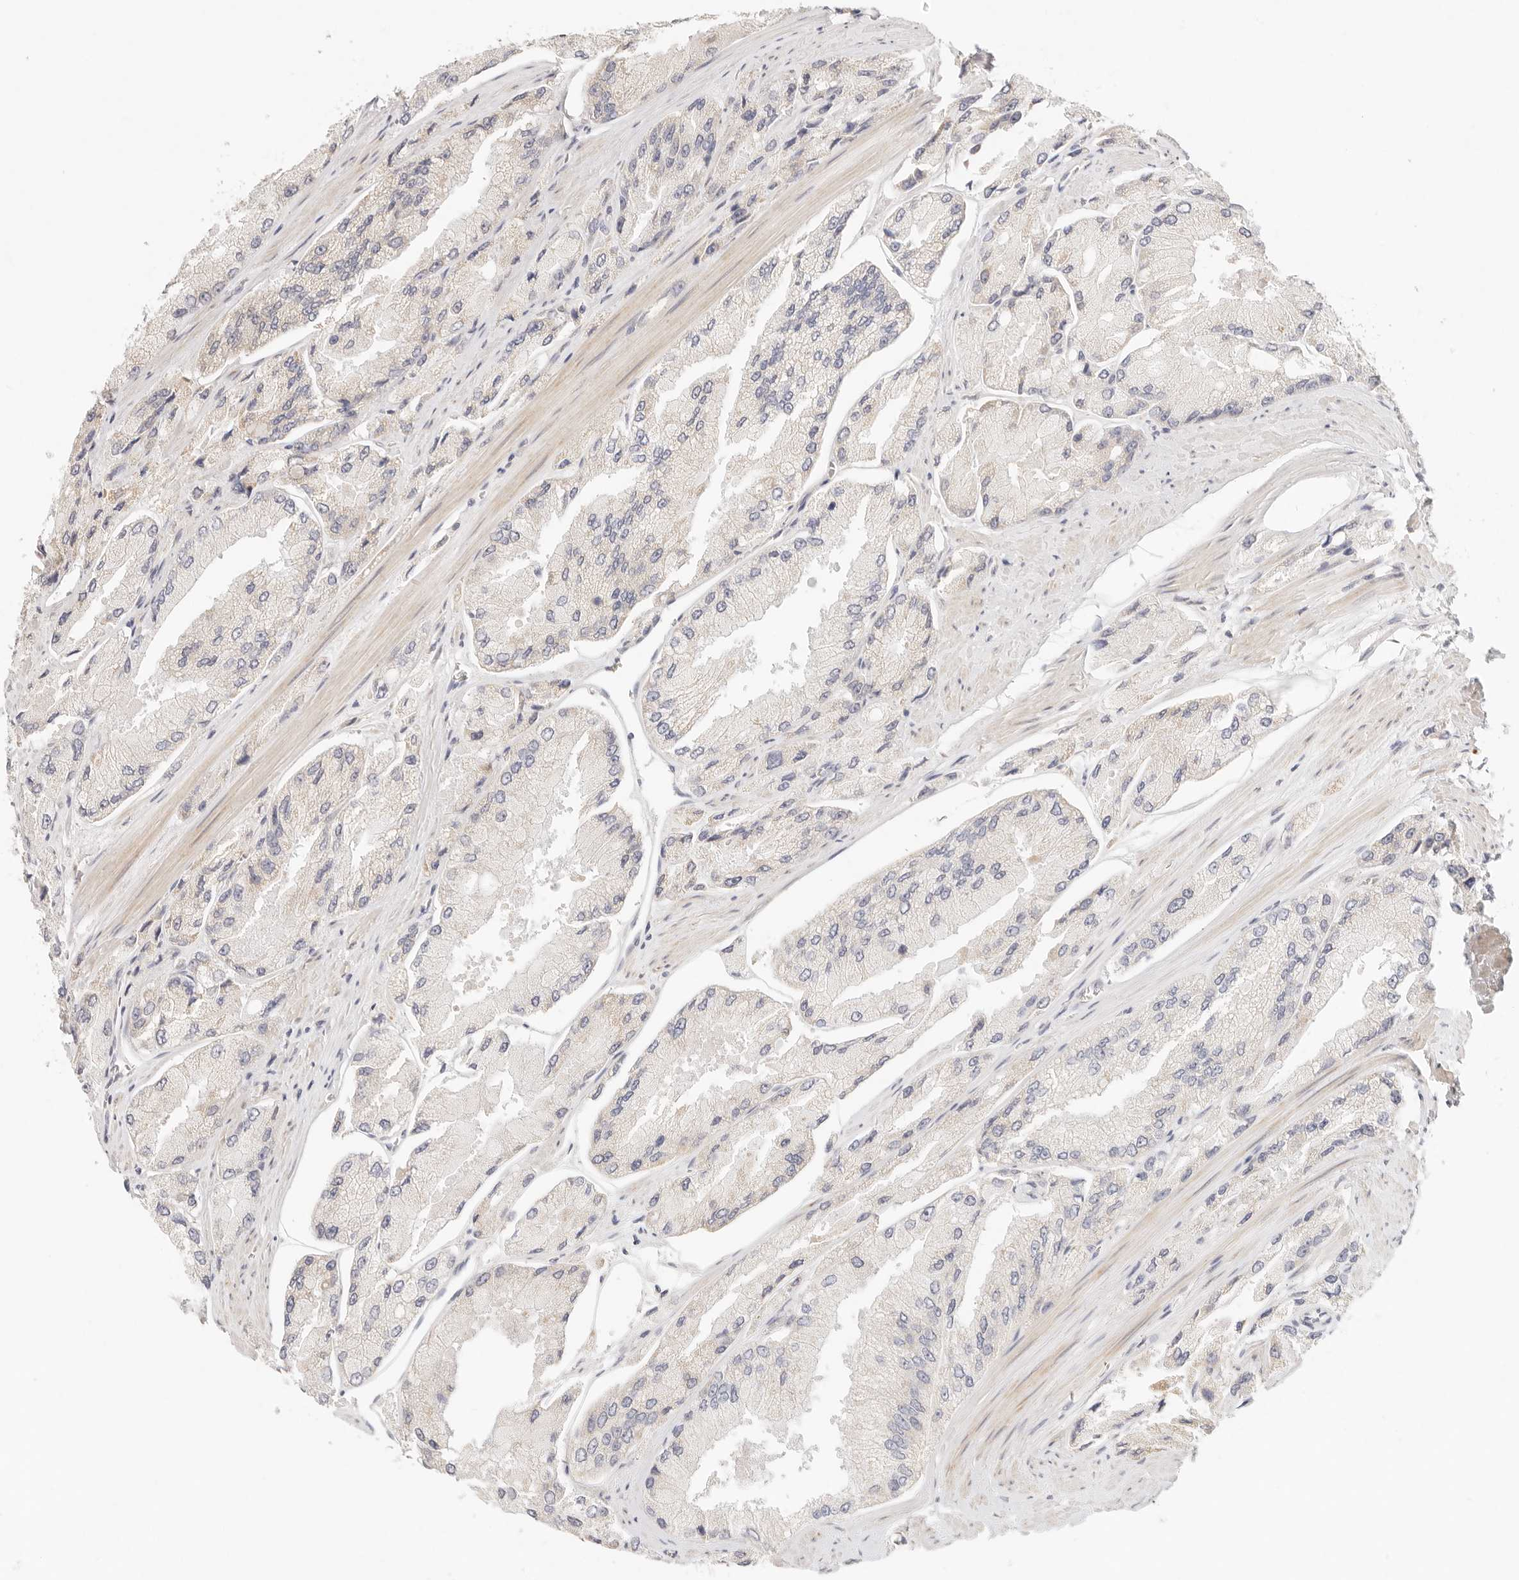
{"staining": {"intensity": "negative", "quantity": "none", "location": "none"}, "tissue": "prostate cancer", "cell_type": "Tumor cells", "image_type": "cancer", "snomed": [{"axis": "morphology", "description": "Adenocarcinoma, High grade"}, {"axis": "topography", "description": "Prostate"}], "caption": "DAB (3,3'-diaminobenzidine) immunohistochemical staining of prostate cancer (adenocarcinoma (high-grade)) demonstrates no significant staining in tumor cells. The staining is performed using DAB (3,3'-diaminobenzidine) brown chromogen with nuclei counter-stained in using hematoxylin.", "gene": "GPR156", "patient": {"sex": "male", "age": 58}}